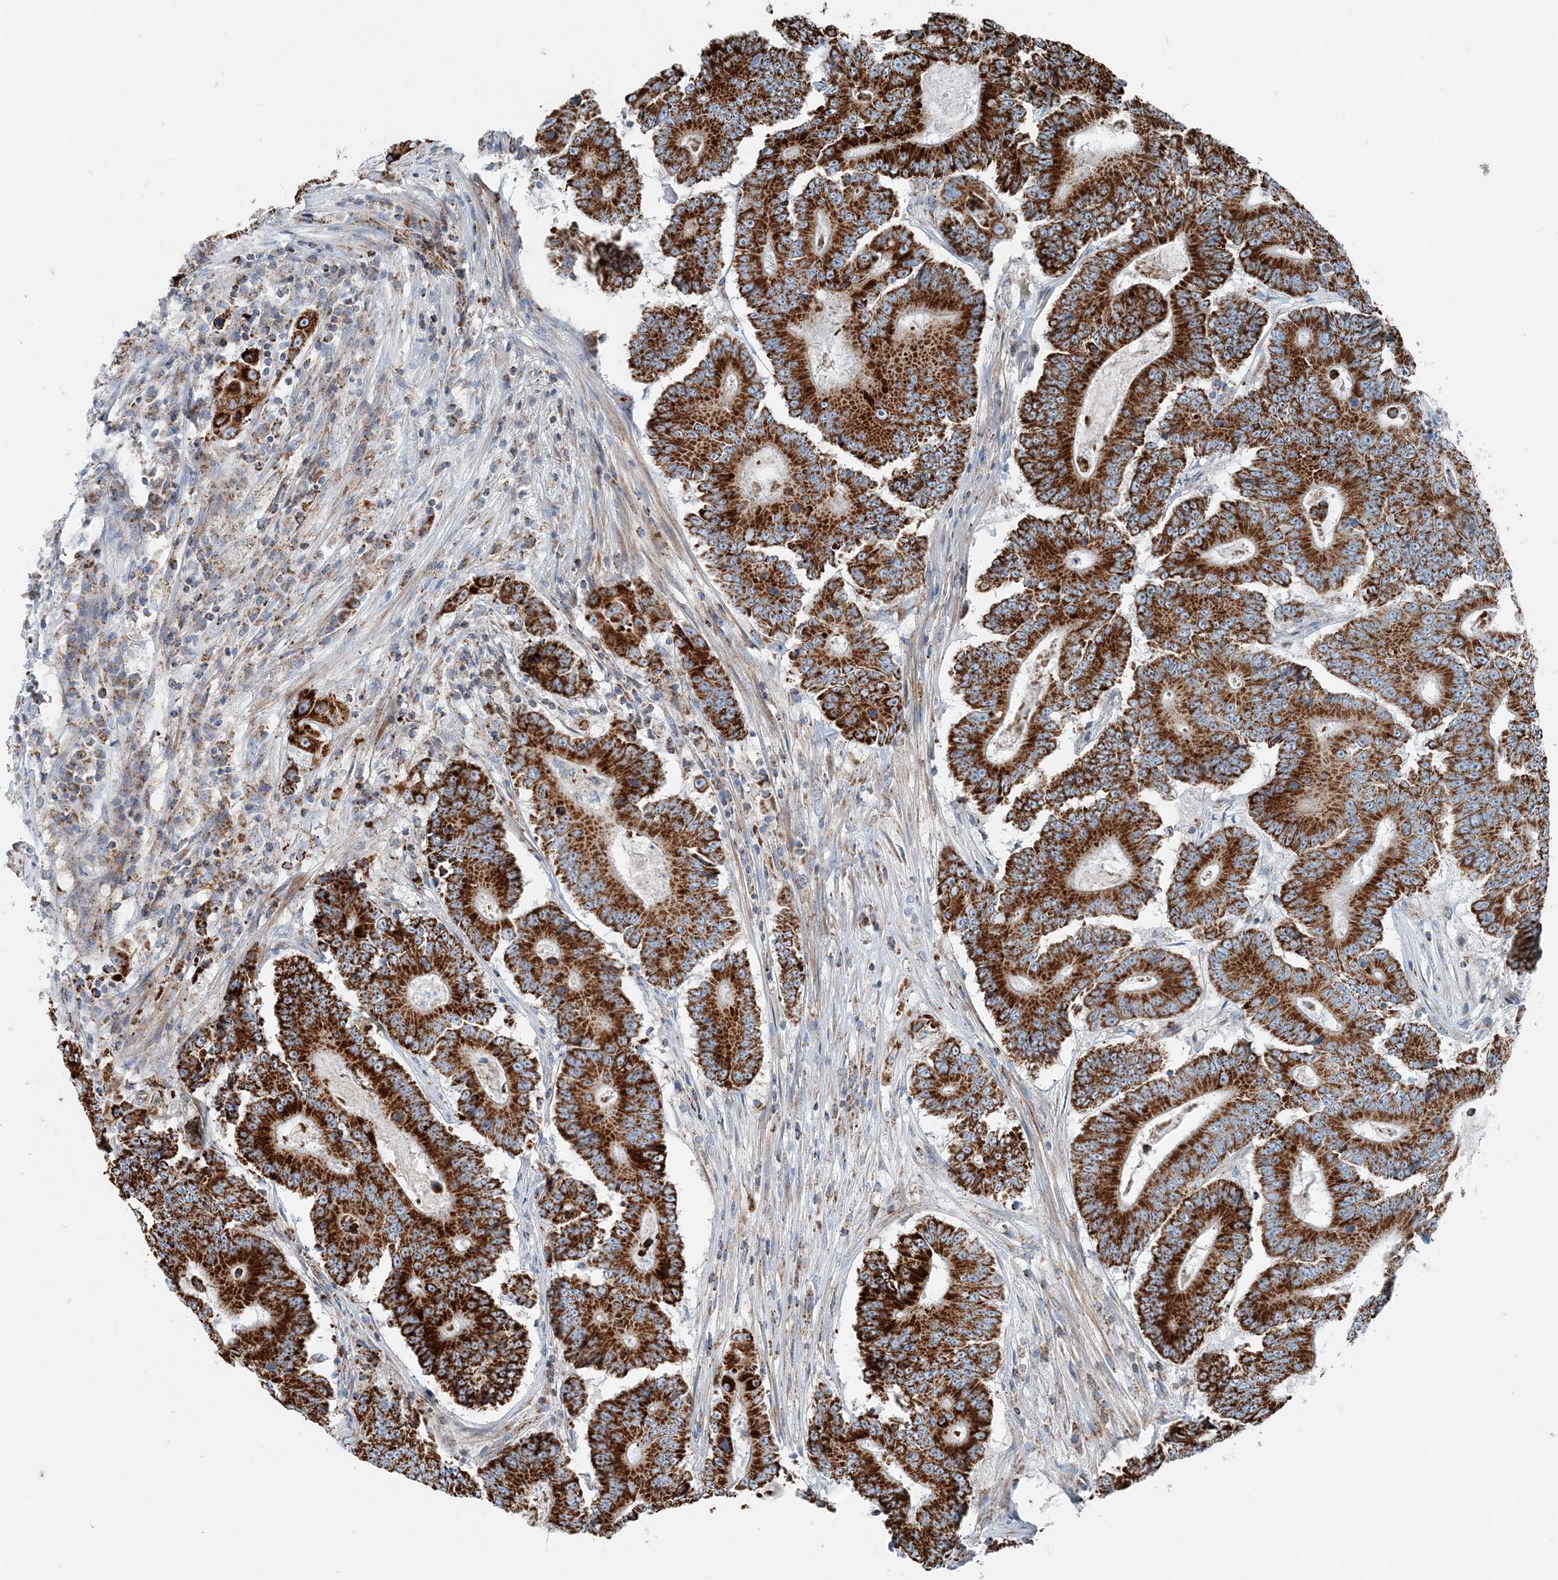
{"staining": {"intensity": "strong", "quantity": ">75%", "location": "cytoplasmic/membranous"}, "tissue": "colorectal cancer", "cell_type": "Tumor cells", "image_type": "cancer", "snomed": [{"axis": "morphology", "description": "Adenocarcinoma, NOS"}, {"axis": "topography", "description": "Colon"}], "caption": "A brown stain labels strong cytoplasmic/membranous staining of a protein in adenocarcinoma (colorectal) tumor cells. Using DAB (brown) and hematoxylin (blue) stains, captured at high magnification using brightfield microscopy.", "gene": "INTU", "patient": {"sex": "male", "age": 83}}